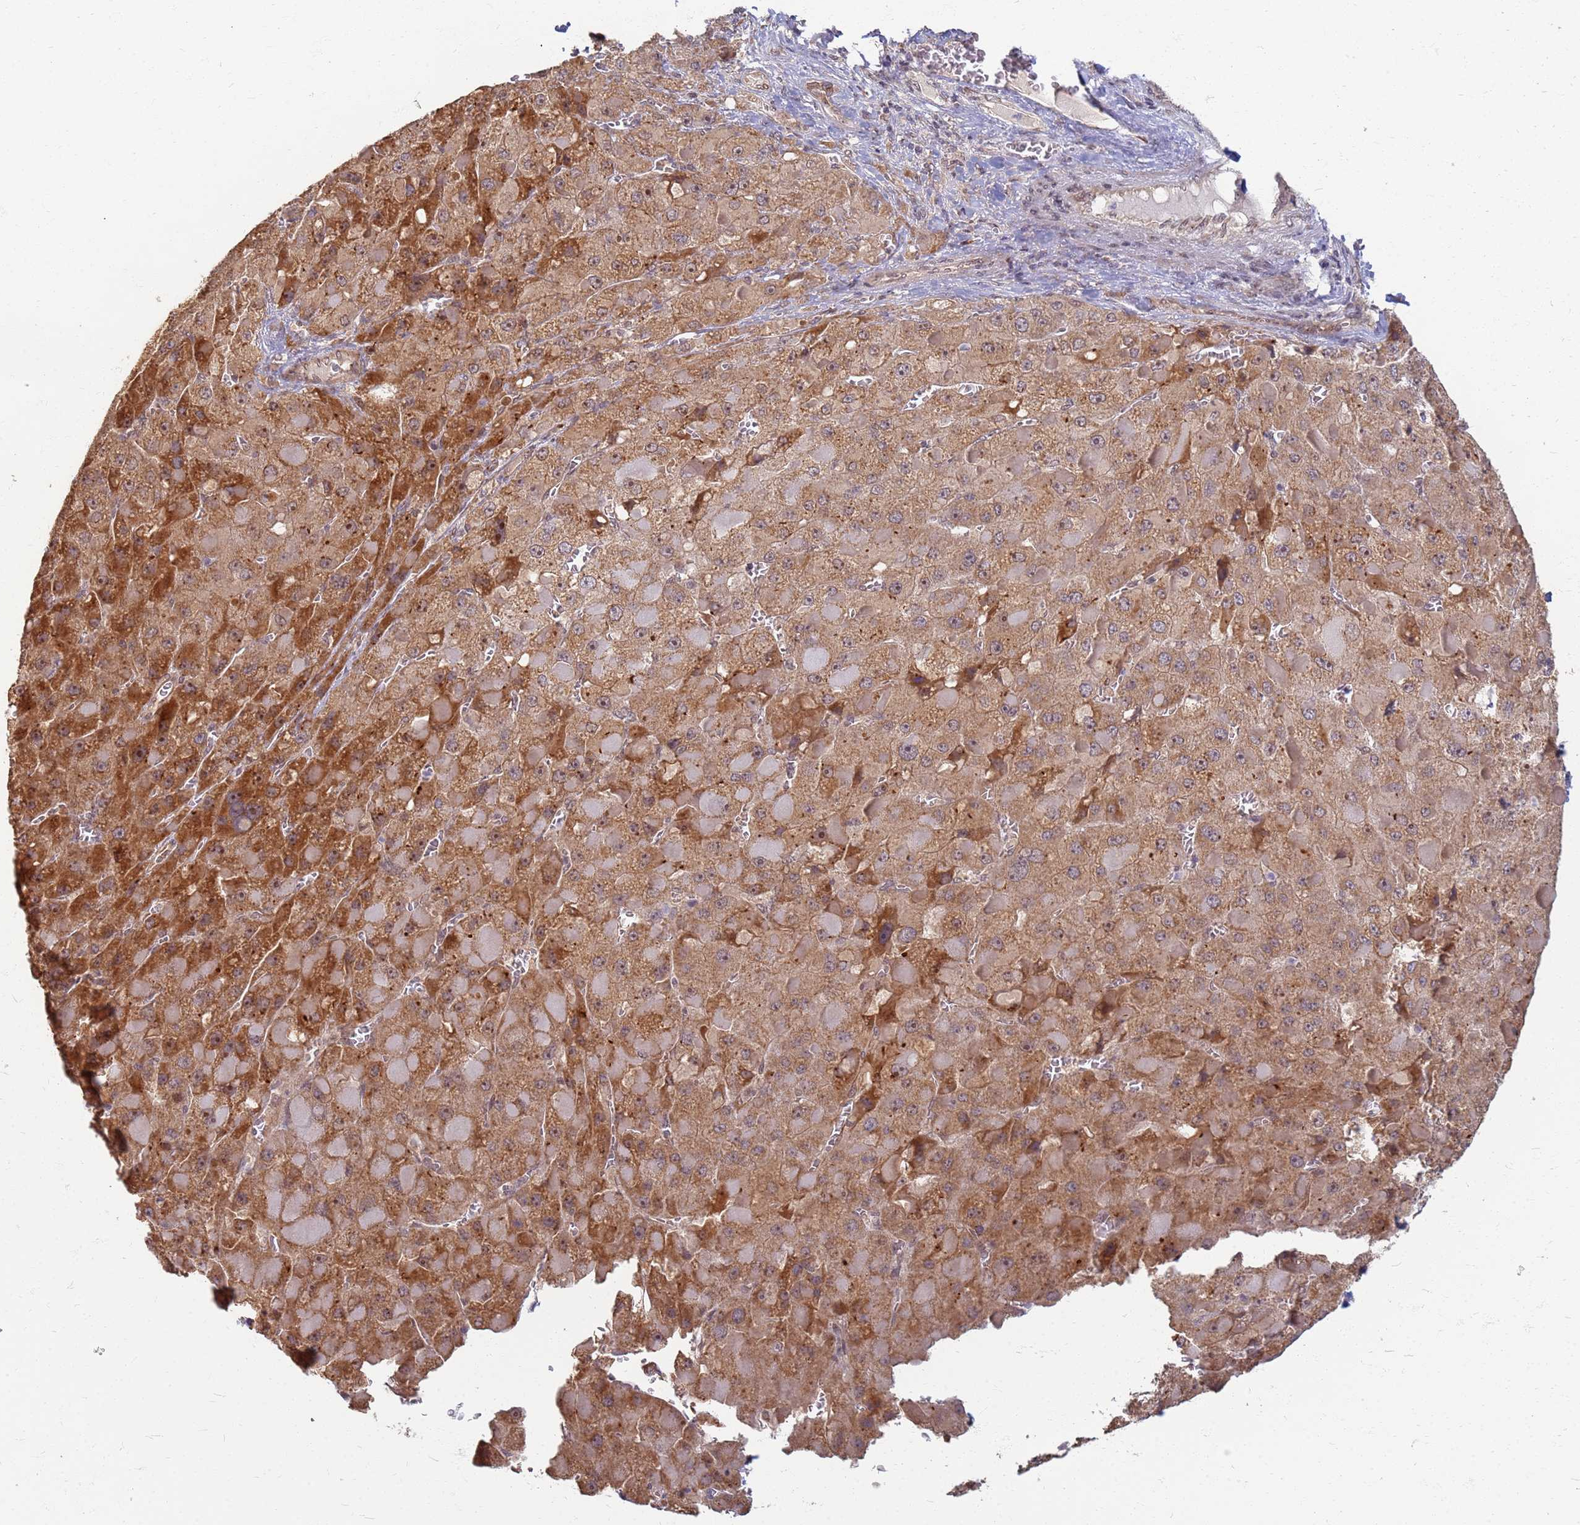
{"staining": {"intensity": "moderate", "quantity": ">75%", "location": "cytoplasmic/membranous"}, "tissue": "liver cancer", "cell_type": "Tumor cells", "image_type": "cancer", "snomed": [{"axis": "morphology", "description": "Carcinoma, Hepatocellular, NOS"}, {"axis": "topography", "description": "Liver"}], "caption": "A high-resolution histopathology image shows immunohistochemistry (IHC) staining of hepatocellular carcinoma (liver), which reveals moderate cytoplasmic/membranous positivity in approximately >75% of tumor cells.", "gene": "ITGB4", "patient": {"sex": "female", "age": 73}}